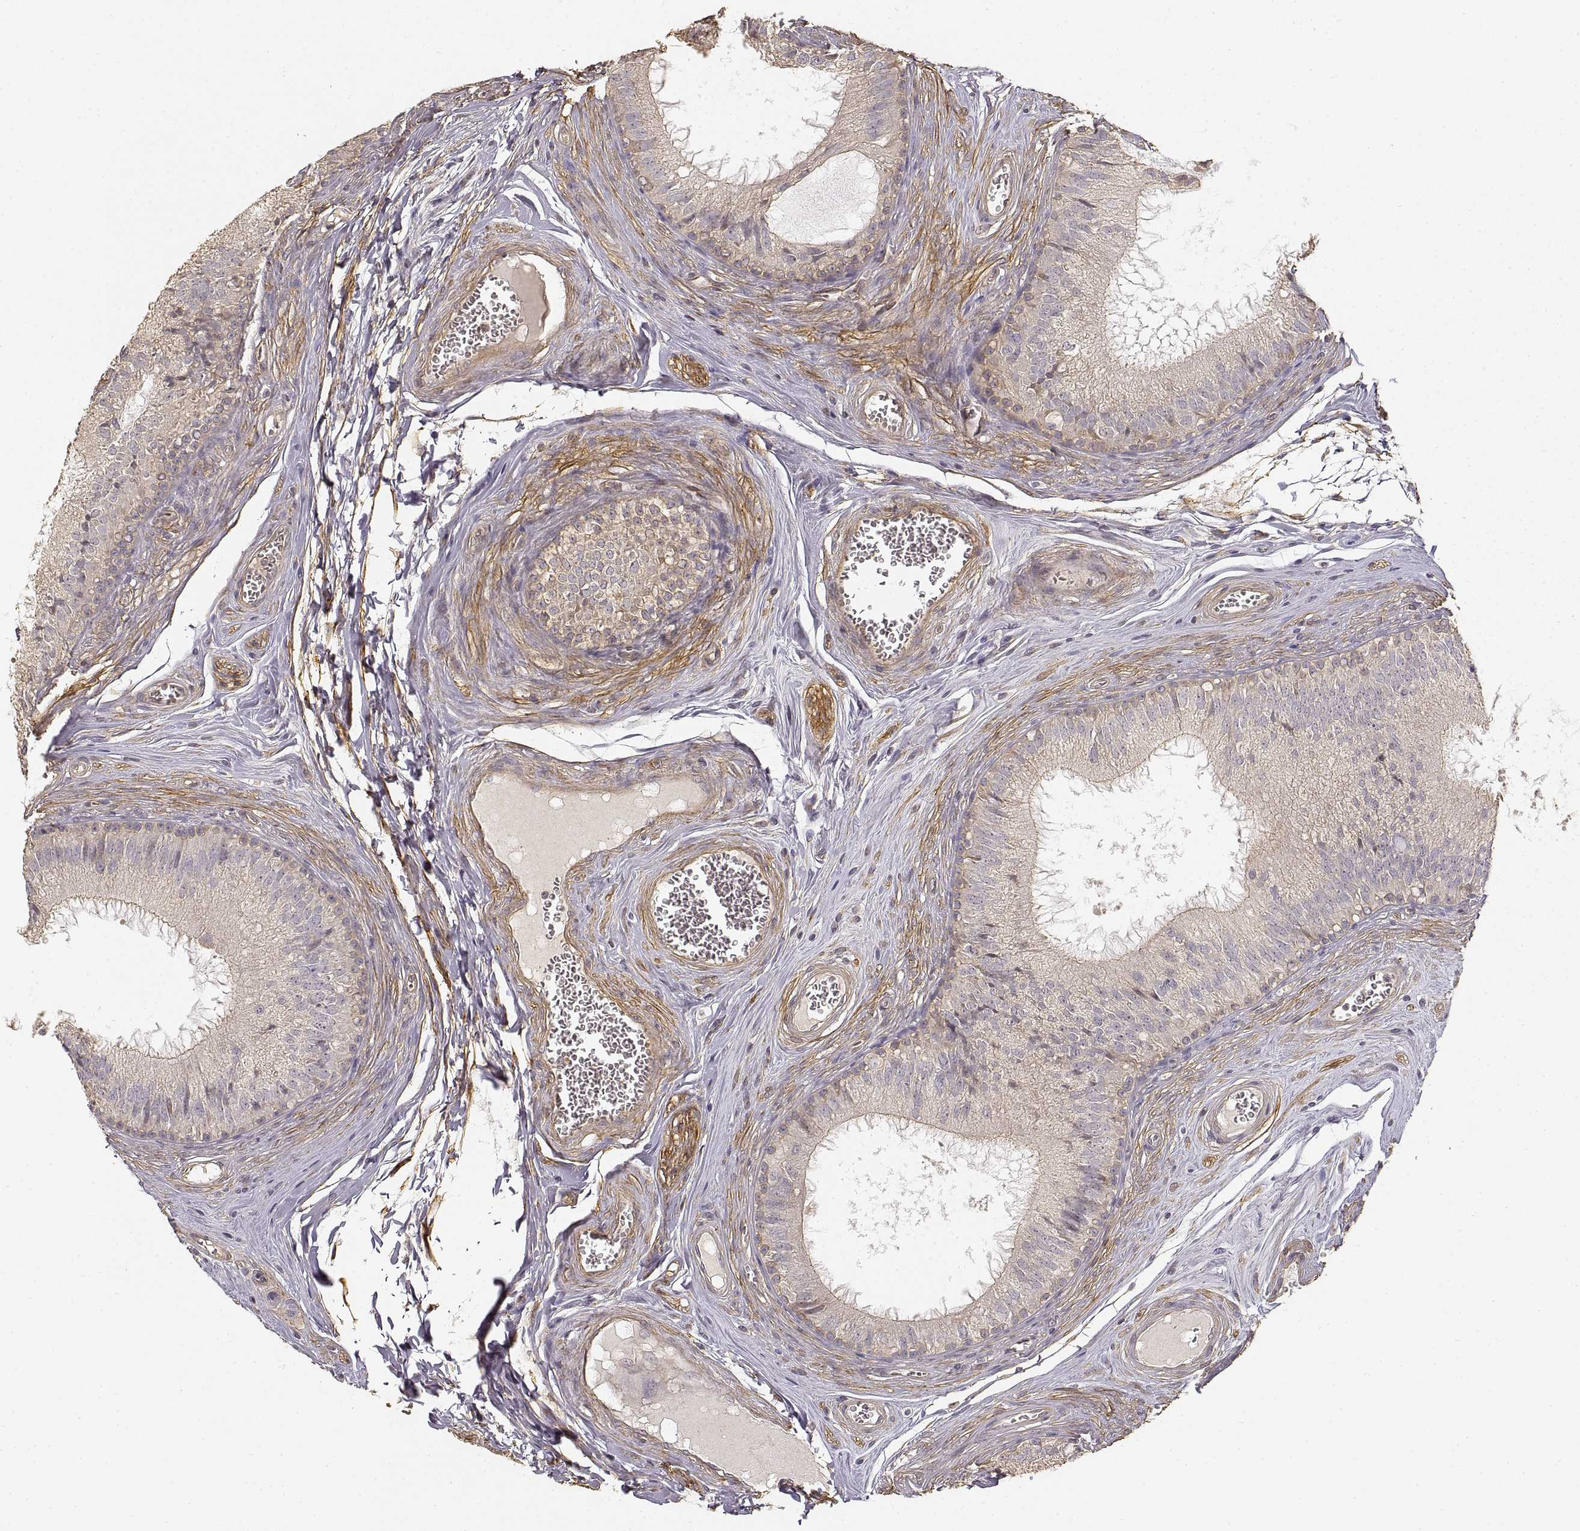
{"staining": {"intensity": "negative", "quantity": "none", "location": "none"}, "tissue": "epididymis", "cell_type": "Glandular cells", "image_type": "normal", "snomed": [{"axis": "morphology", "description": "Normal tissue, NOS"}, {"axis": "topography", "description": "Epididymis"}], "caption": "Glandular cells are negative for brown protein staining in benign epididymis. (DAB (3,3'-diaminobenzidine) immunohistochemistry (IHC), high magnification).", "gene": "LAMA4", "patient": {"sex": "male", "age": 37}}